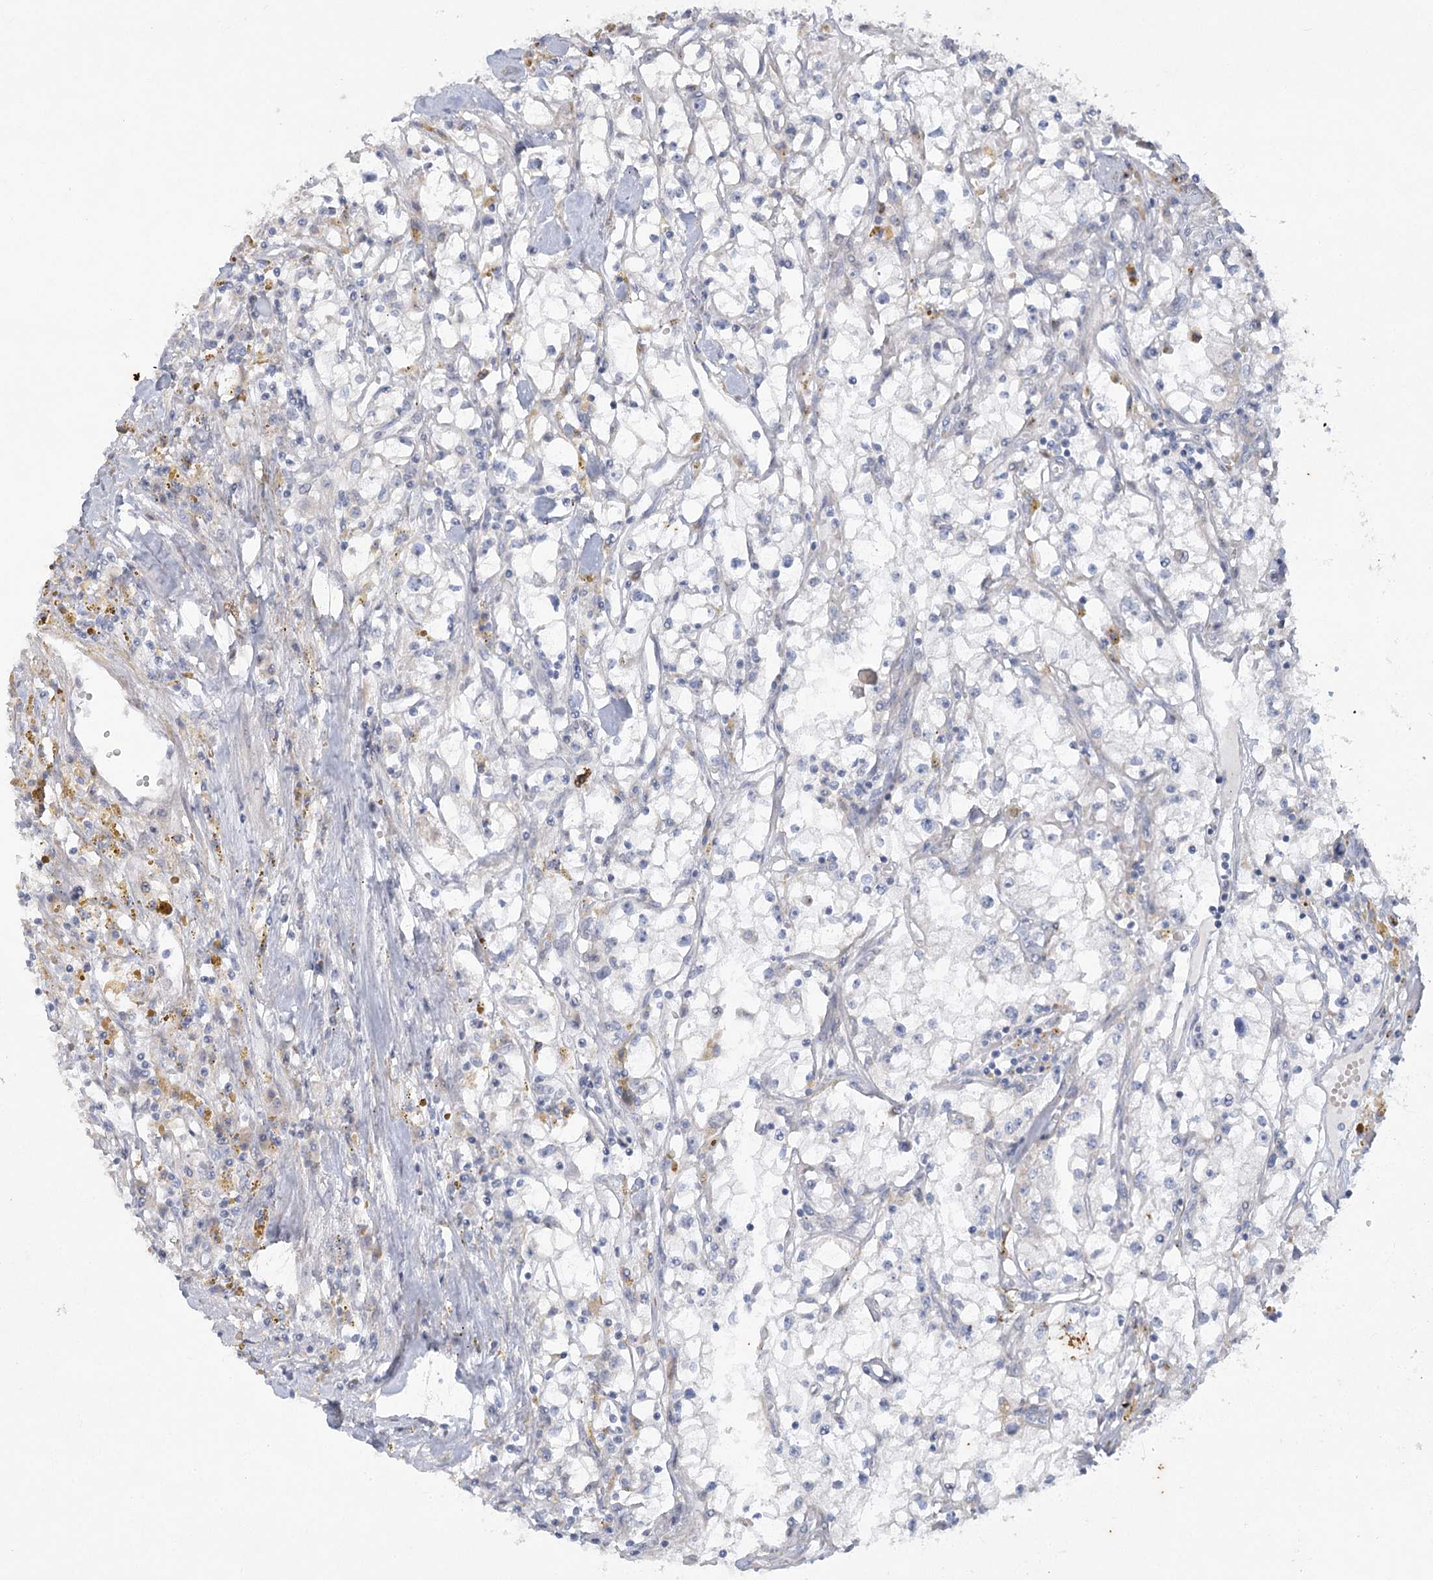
{"staining": {"intensity": "negative", "quantity": "none", "location": "none"}, "tissue": "renal cancer", "cell_type": "Tumor cells", "image_type": "cancer", "snomed": [{"axis": "morphology", "description": "Adenocarcinoma, NOS"}, {"axis": "topography", "description": "Kidney"}], "caption": "DAB (3,3'-diaminobenzidine) immunohistochemical staining of adenocarcinoma (renal) displays no significant positivity in tumor cells. (DAB (3,3'-diaminobenzidine) immunohistochemistry with hematoxylin counter stain).", "gene": "PLA2G12A", "patient": {"sex": "male", "age": 56}}